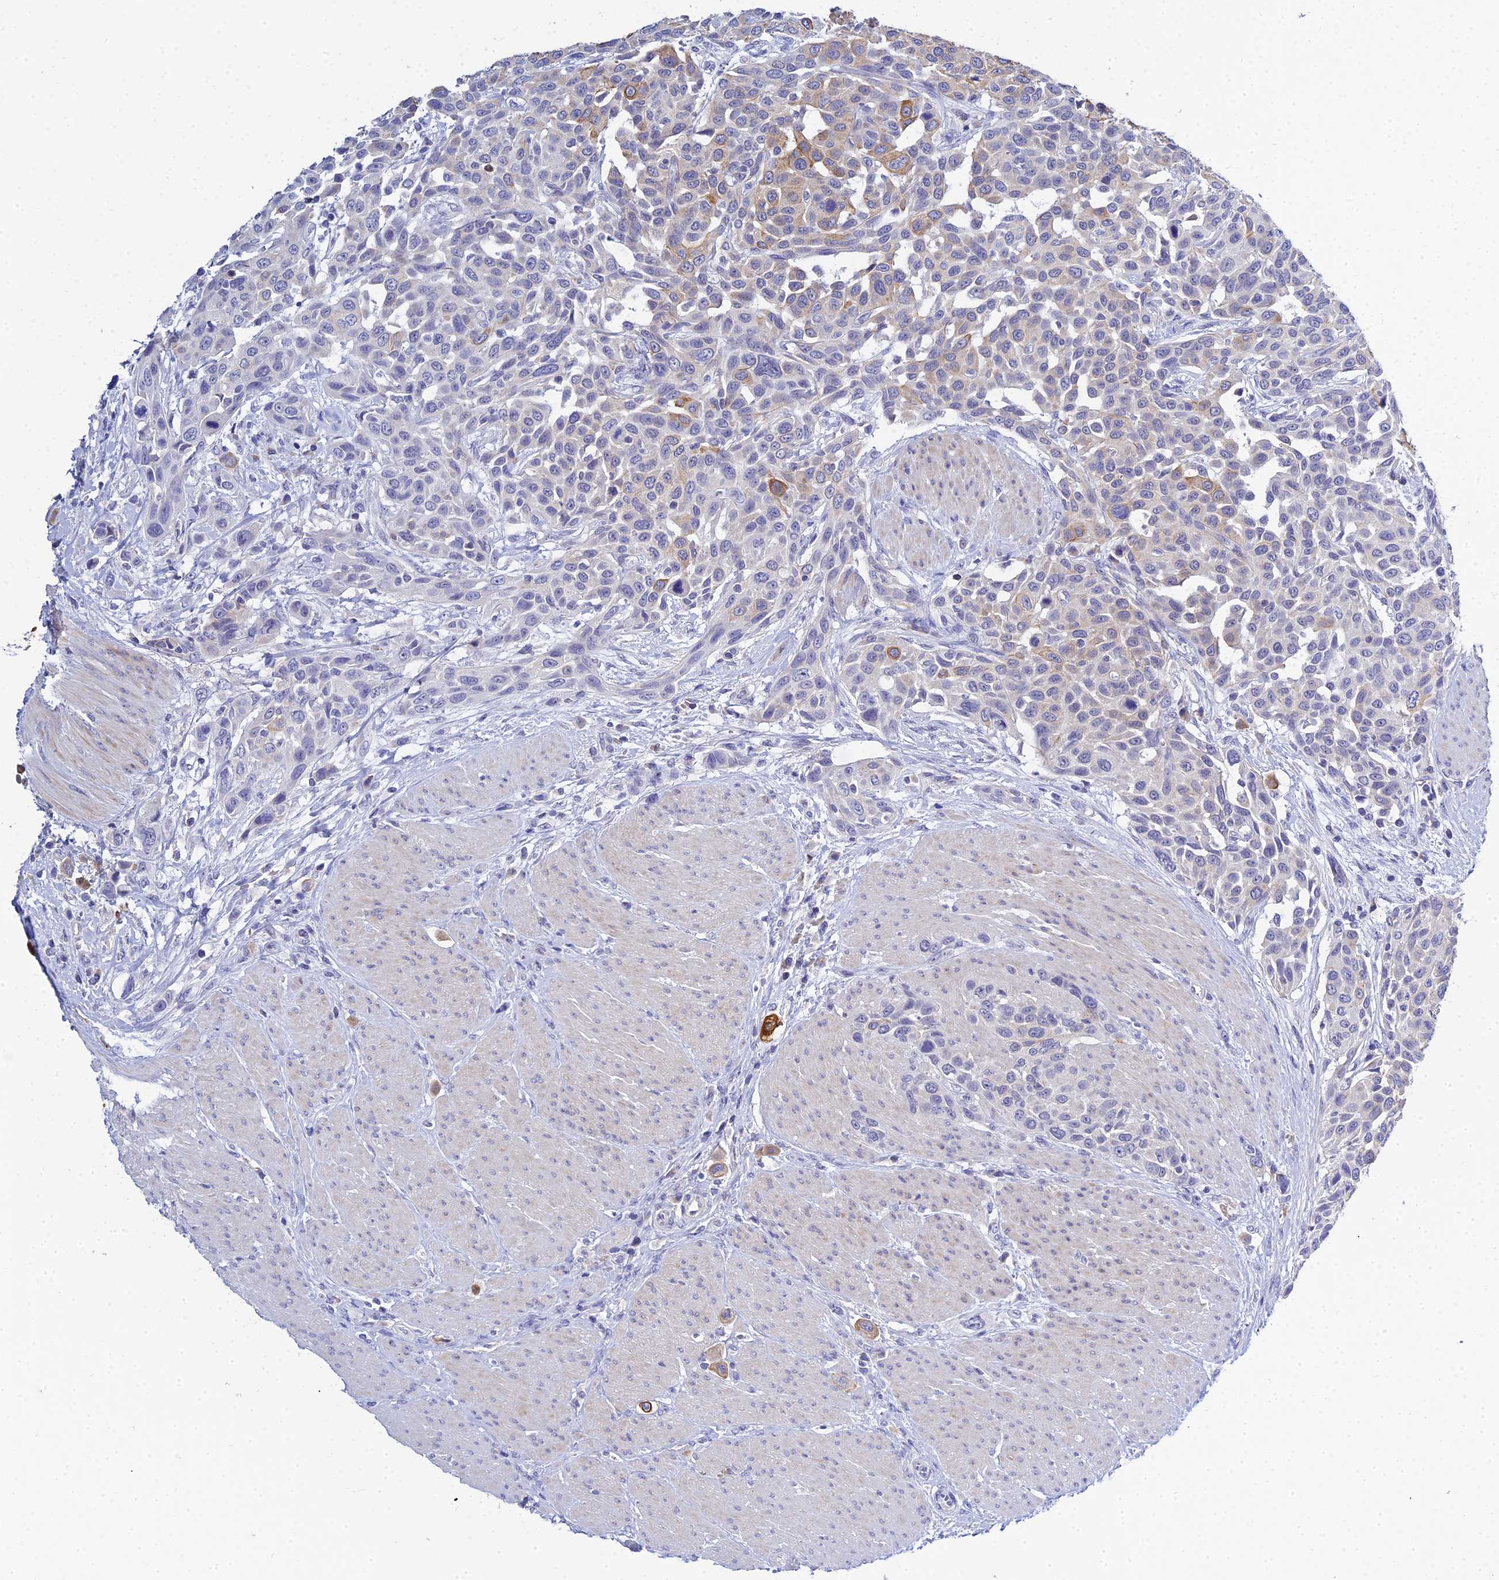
{"staining": {"intensity": "moderate", "quantity": "<25%", "location": "cytoplasmic/membranous"}, "tissue": "urothelial cancer", "cell_type": "Tumor cells", "image_type": "cancer", "snomed": [{"axis": "morphology", "description": "Urothelial carcinoma, High grade"}, {"axis": "topography", "description": "Urinary bladder"}], "caption": "The photomicrograph shows a brown stain indicating the presence of a protein in the cytoplasmic/membranous of tumor cells in urothelial carcinoma (high-grade). (DAB = brown stain, brightfield microscopy at high magnification).", "gene": "ZXDA", "patient": {"sex": "male", "age": 50}}